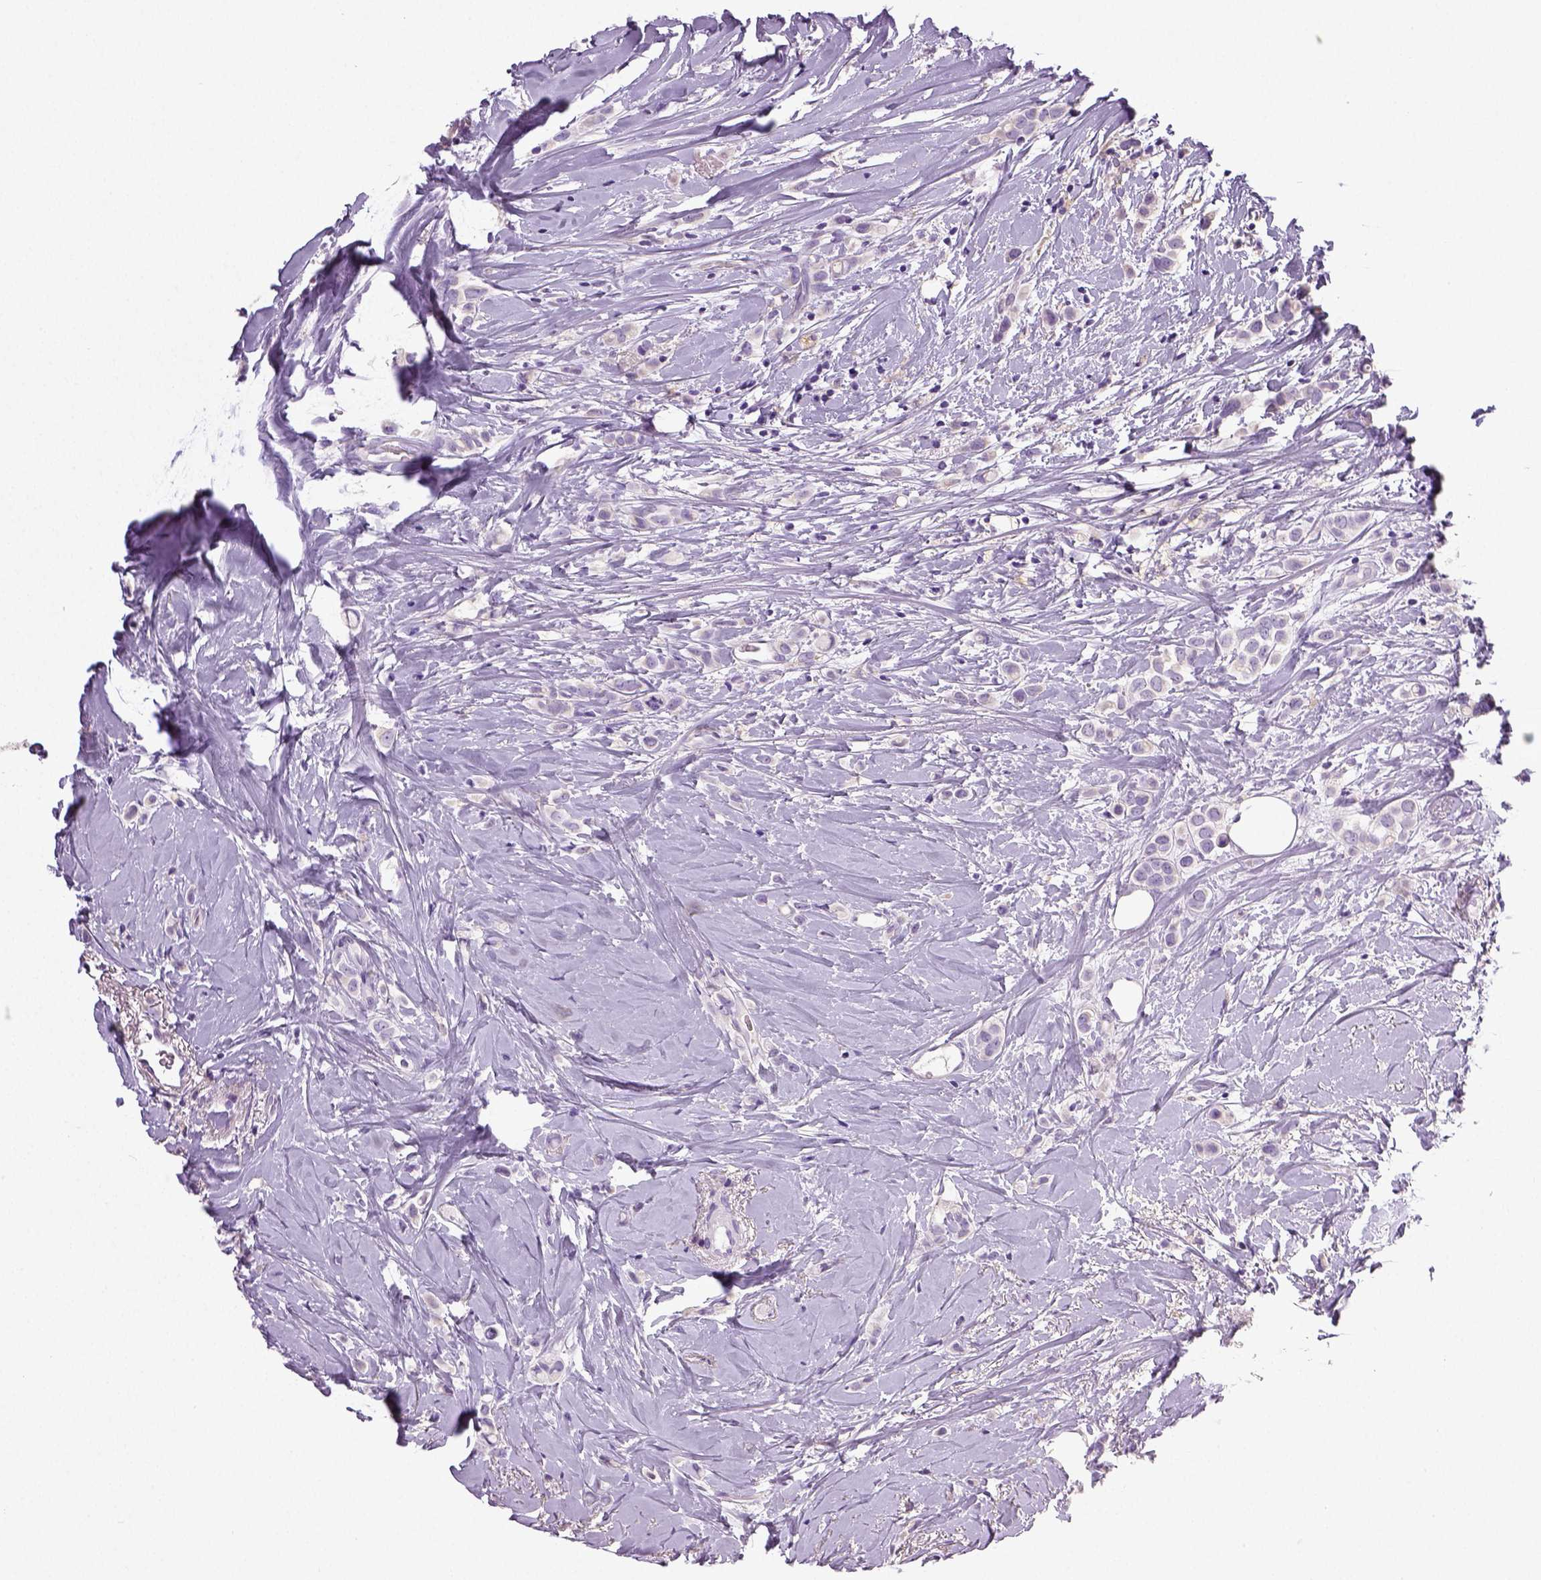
{"staining": {"intensity": "negative", "quantity": "none", "location": "none"}, "tissue": "breast cancer", "cell_type": "Tumor cells", "image_type": "cancer", "snomed": [{"axis": "morphology", "description": "Lobular carcinoma"}, {"axis": "topography", "description": "Breast"}], "caption": "Breast cancer (lobular carcinoma) was stained to show a protein in brown. There is no significant staining in tumor cells.", "gene": "NECAB2", "patient": {"sex": "female", "age": 66}}